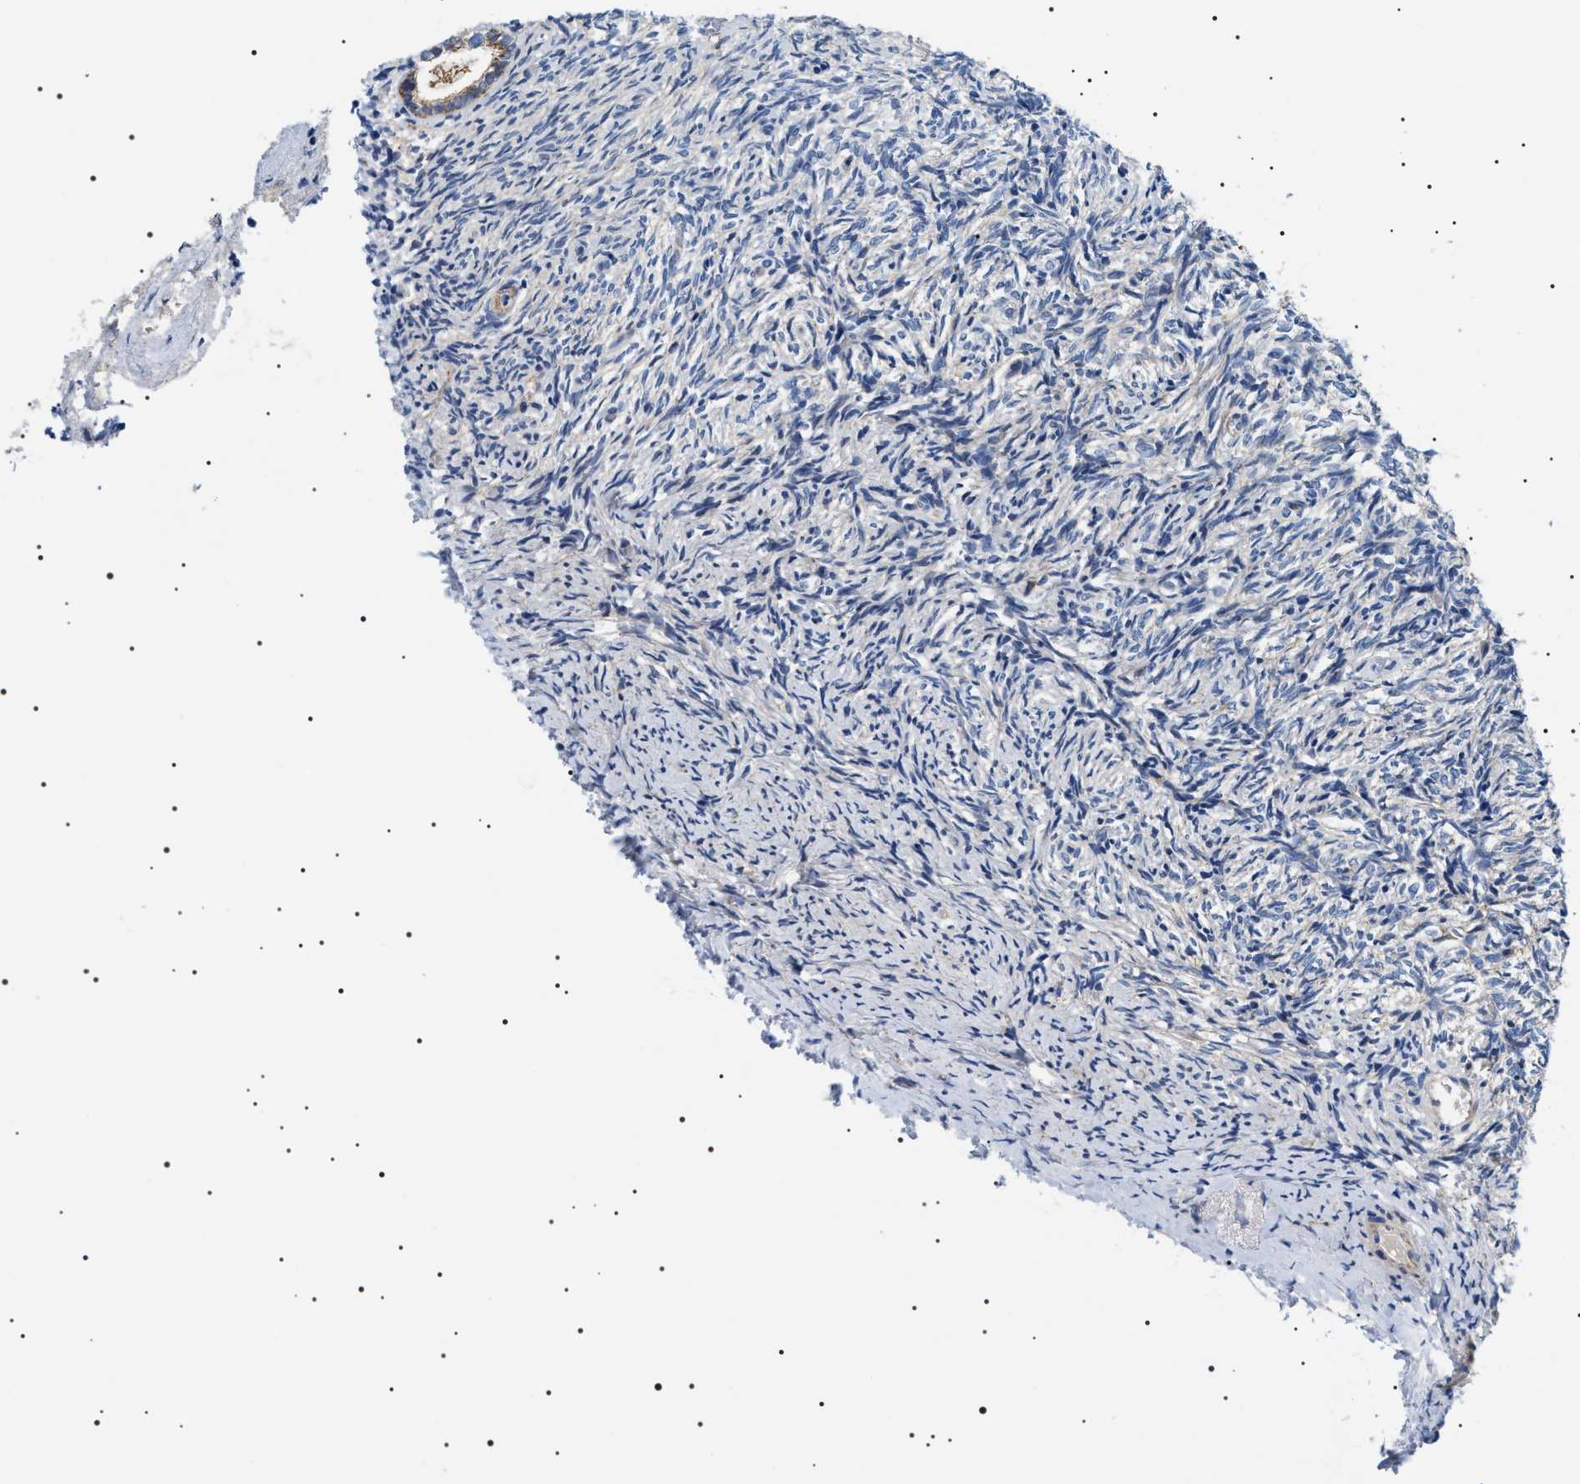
{"staining": {"intensity": "moderate", "quantity": ">75%", "location": "cytoplasmic/membranous"}, "tissue": "ovary", "cell_type": "Follicle cells", "image_type": "normal", "snomed": [{"axis": "morphology", "description": "Normal tissue, NOS"}, {"axis": "topography", "description": "Ovary"}], "caption": "A brown stain highlights moderate cytoplasmic/membranous expression of a protein in follicle cells of benign human ovary.", "gene": "TMEM222", "patient": {"sex": "female", "age": 41}}